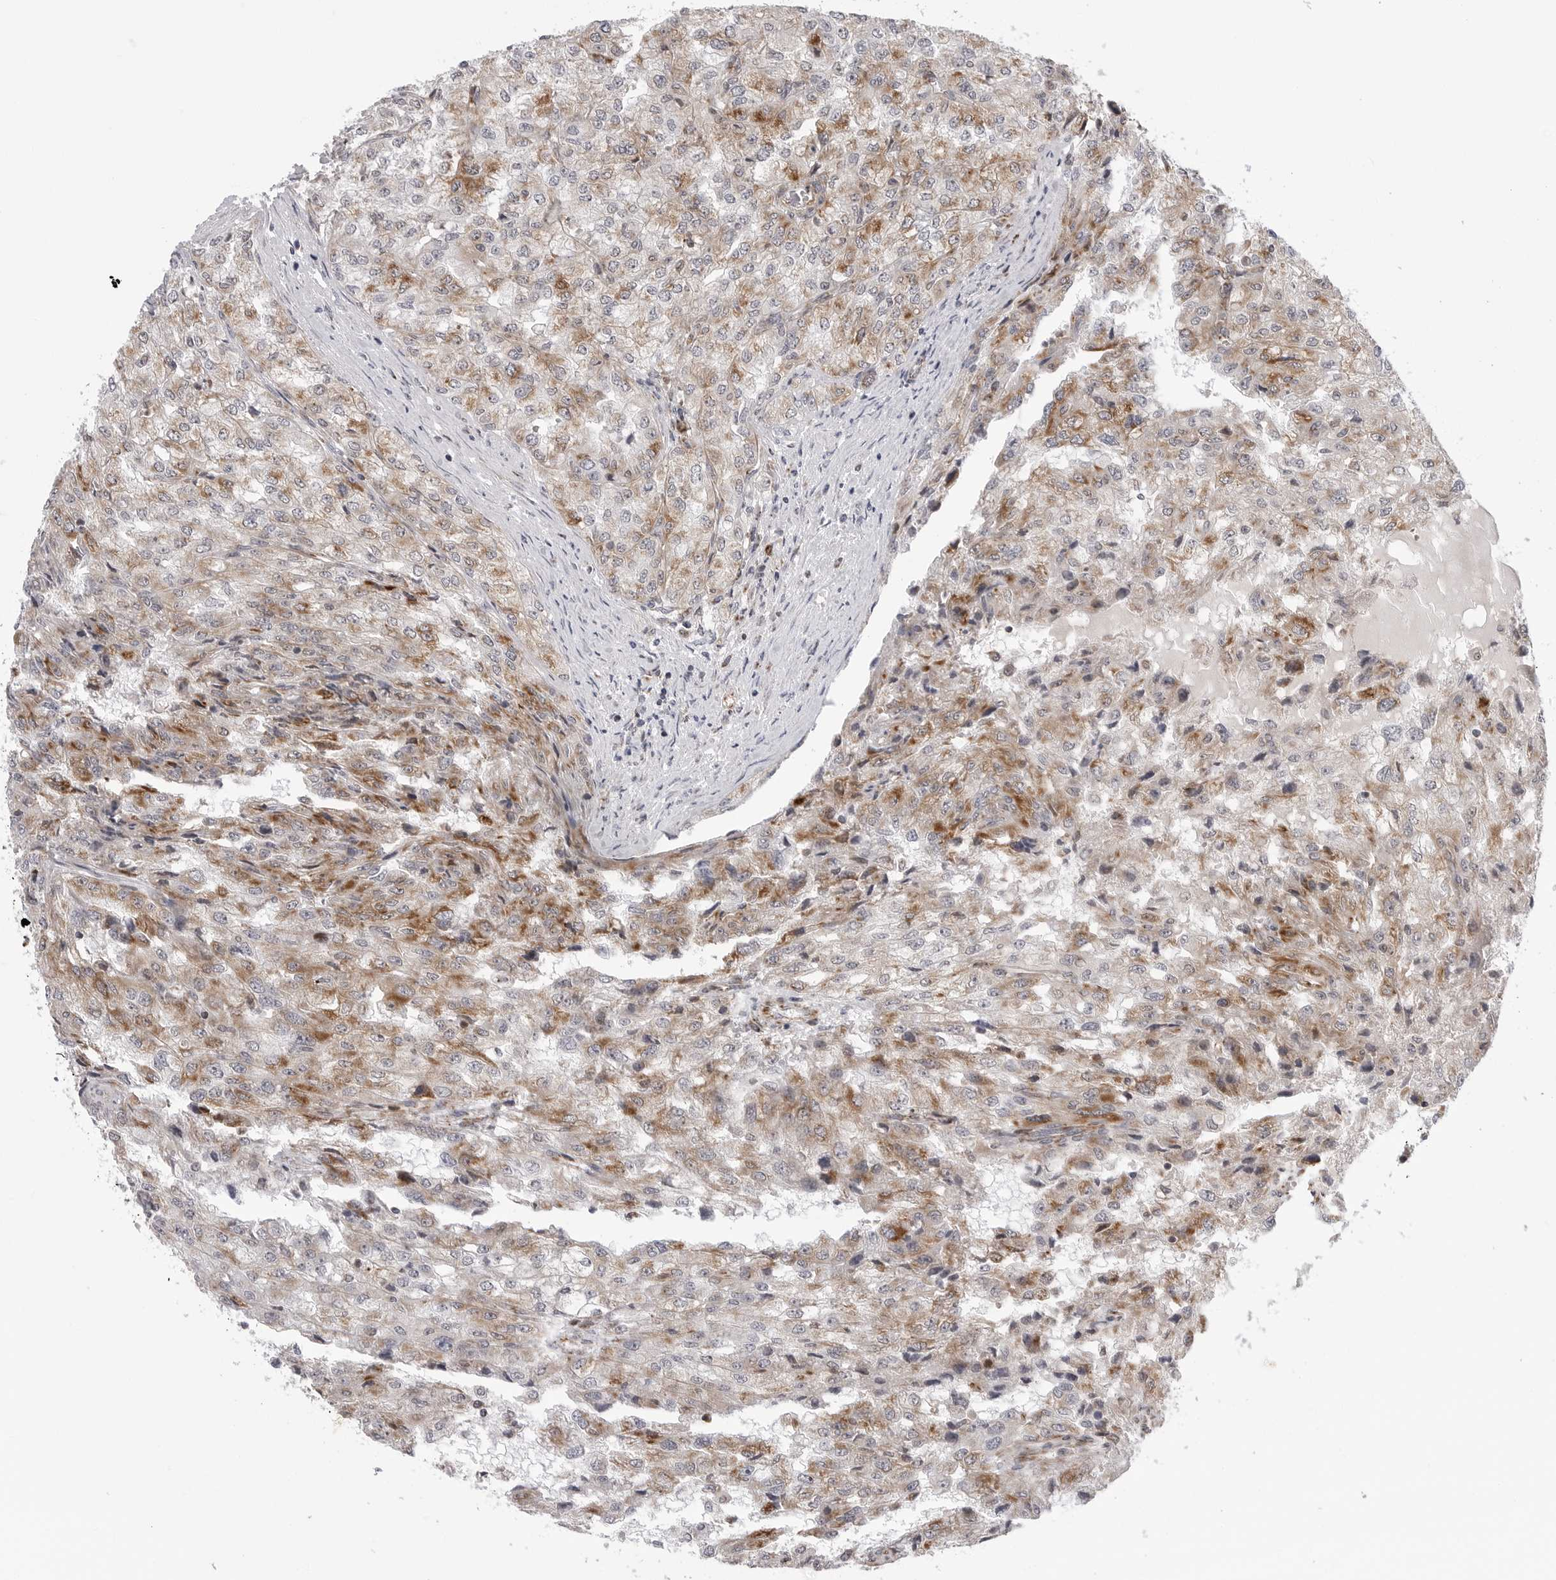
{"staining": {"intensity": "moderate", "quantity": ">75%", "location": "cytoplasmic/membranous"}, "tissue": "renal cancer", "cell_type": "Tumor cells", "image_type": "cancer", "snomed": [{"axis": "morphology", "description": "Adenocarcinoma, NOS"}, {"axis": "topography", "description": "Kidney"}], "caption": "Protein staining of renal cancer (adenocarcinoma) tissue reveals moderate cytoplasmic/membranous positivity in about >75% of tumor cells.", "gene": "CDK20", "patient": {"sex": "female", "age": 54}}